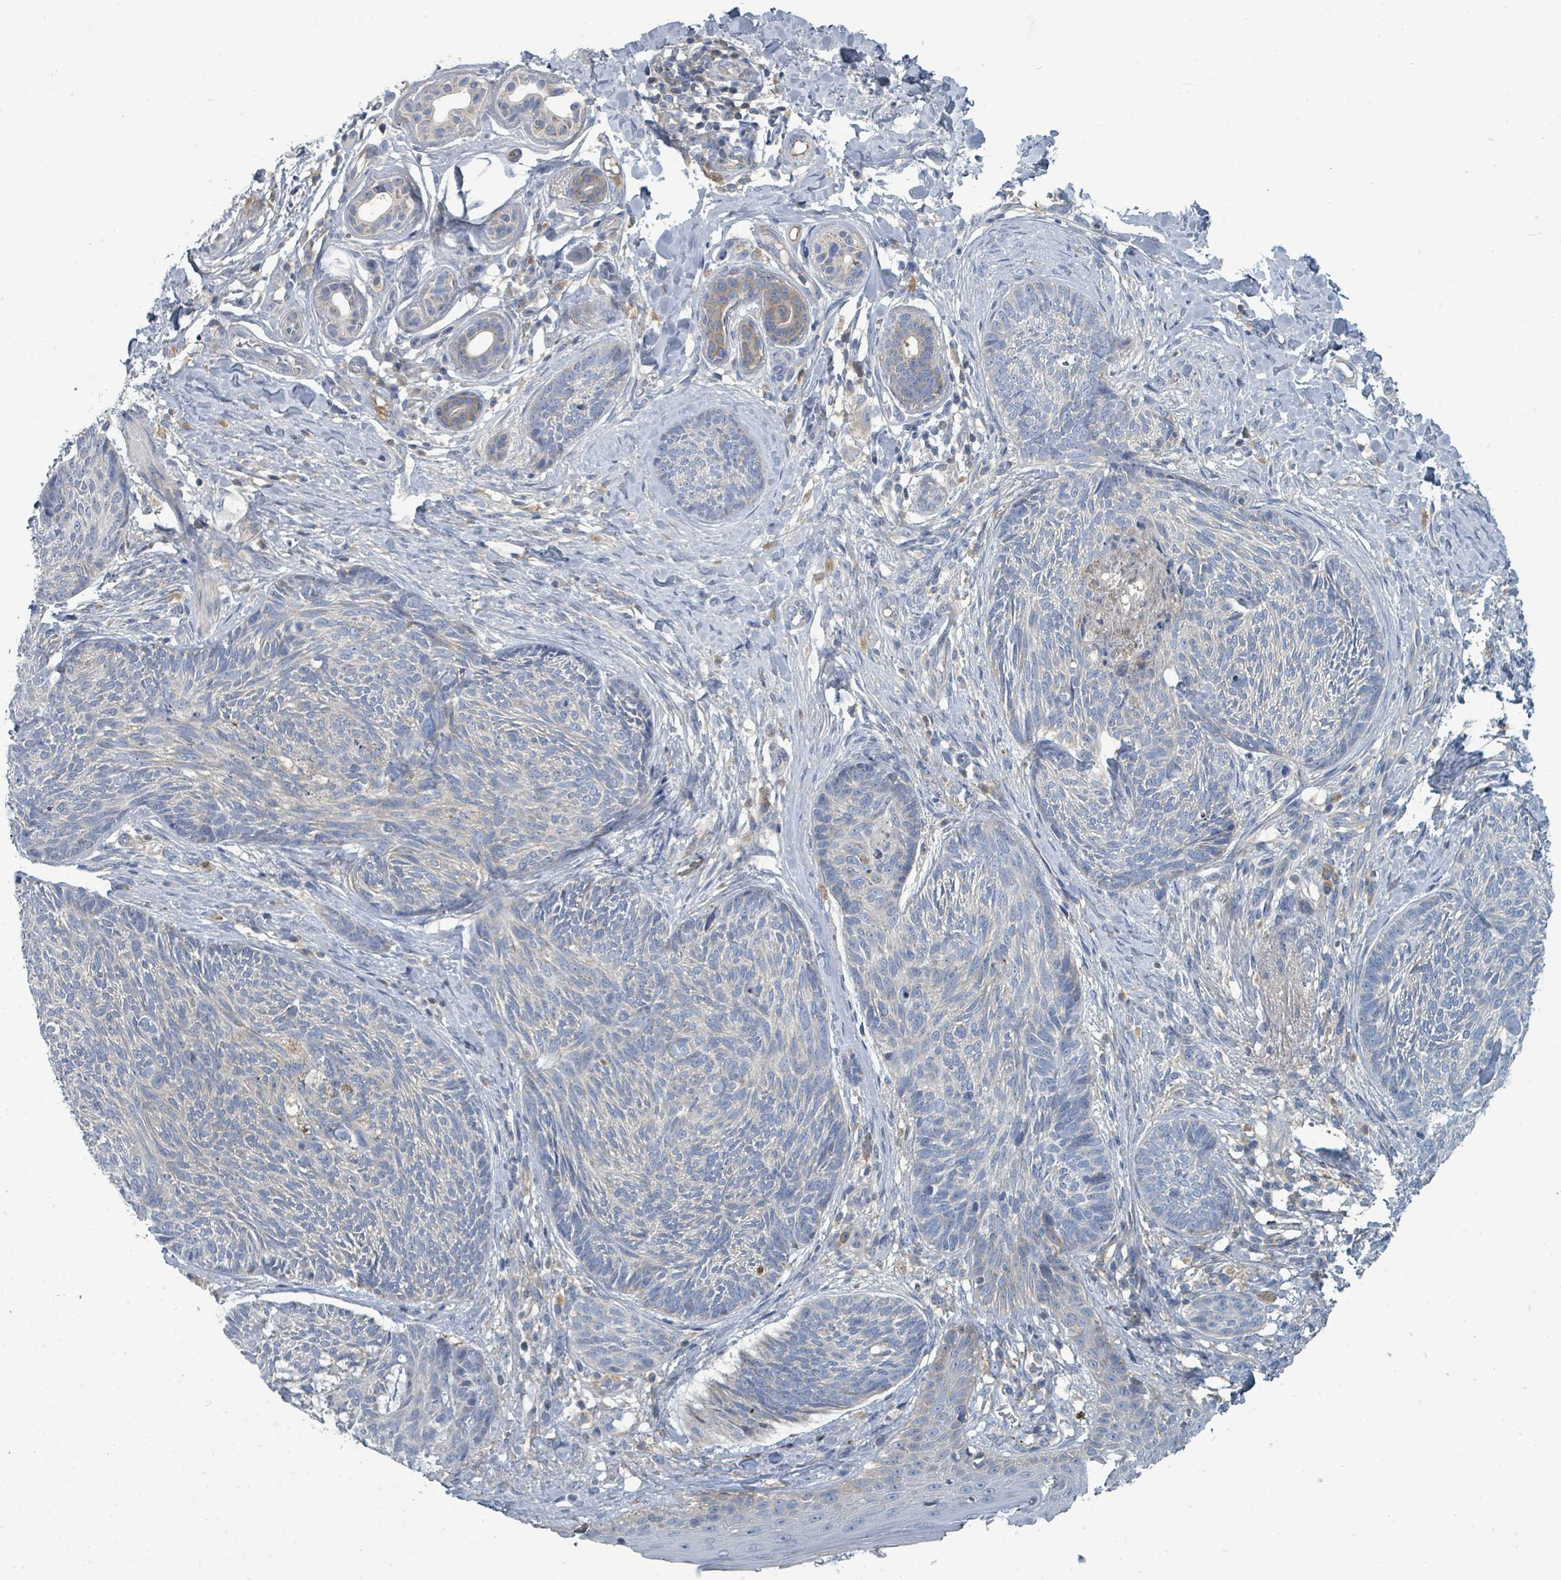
{"staining": {"intensity": "negative", "quantity": "none", "location": "none"}, "tissue": "skin cancer", "cell_type": "Tumor cells", "image_type": "cancer", "snomed": [{"axis": "morphology", "description": "Basal cell carcinoma"}, {"axis": "topography", "description": "Skin"}], "caption": "This is an immunohistochemistry micrograph of skin cancer (basal cell carcinoma). There is no staining in tumor cells.", "gene": "SLC25A23", "patient": {"sex": "male", "age": 73}}